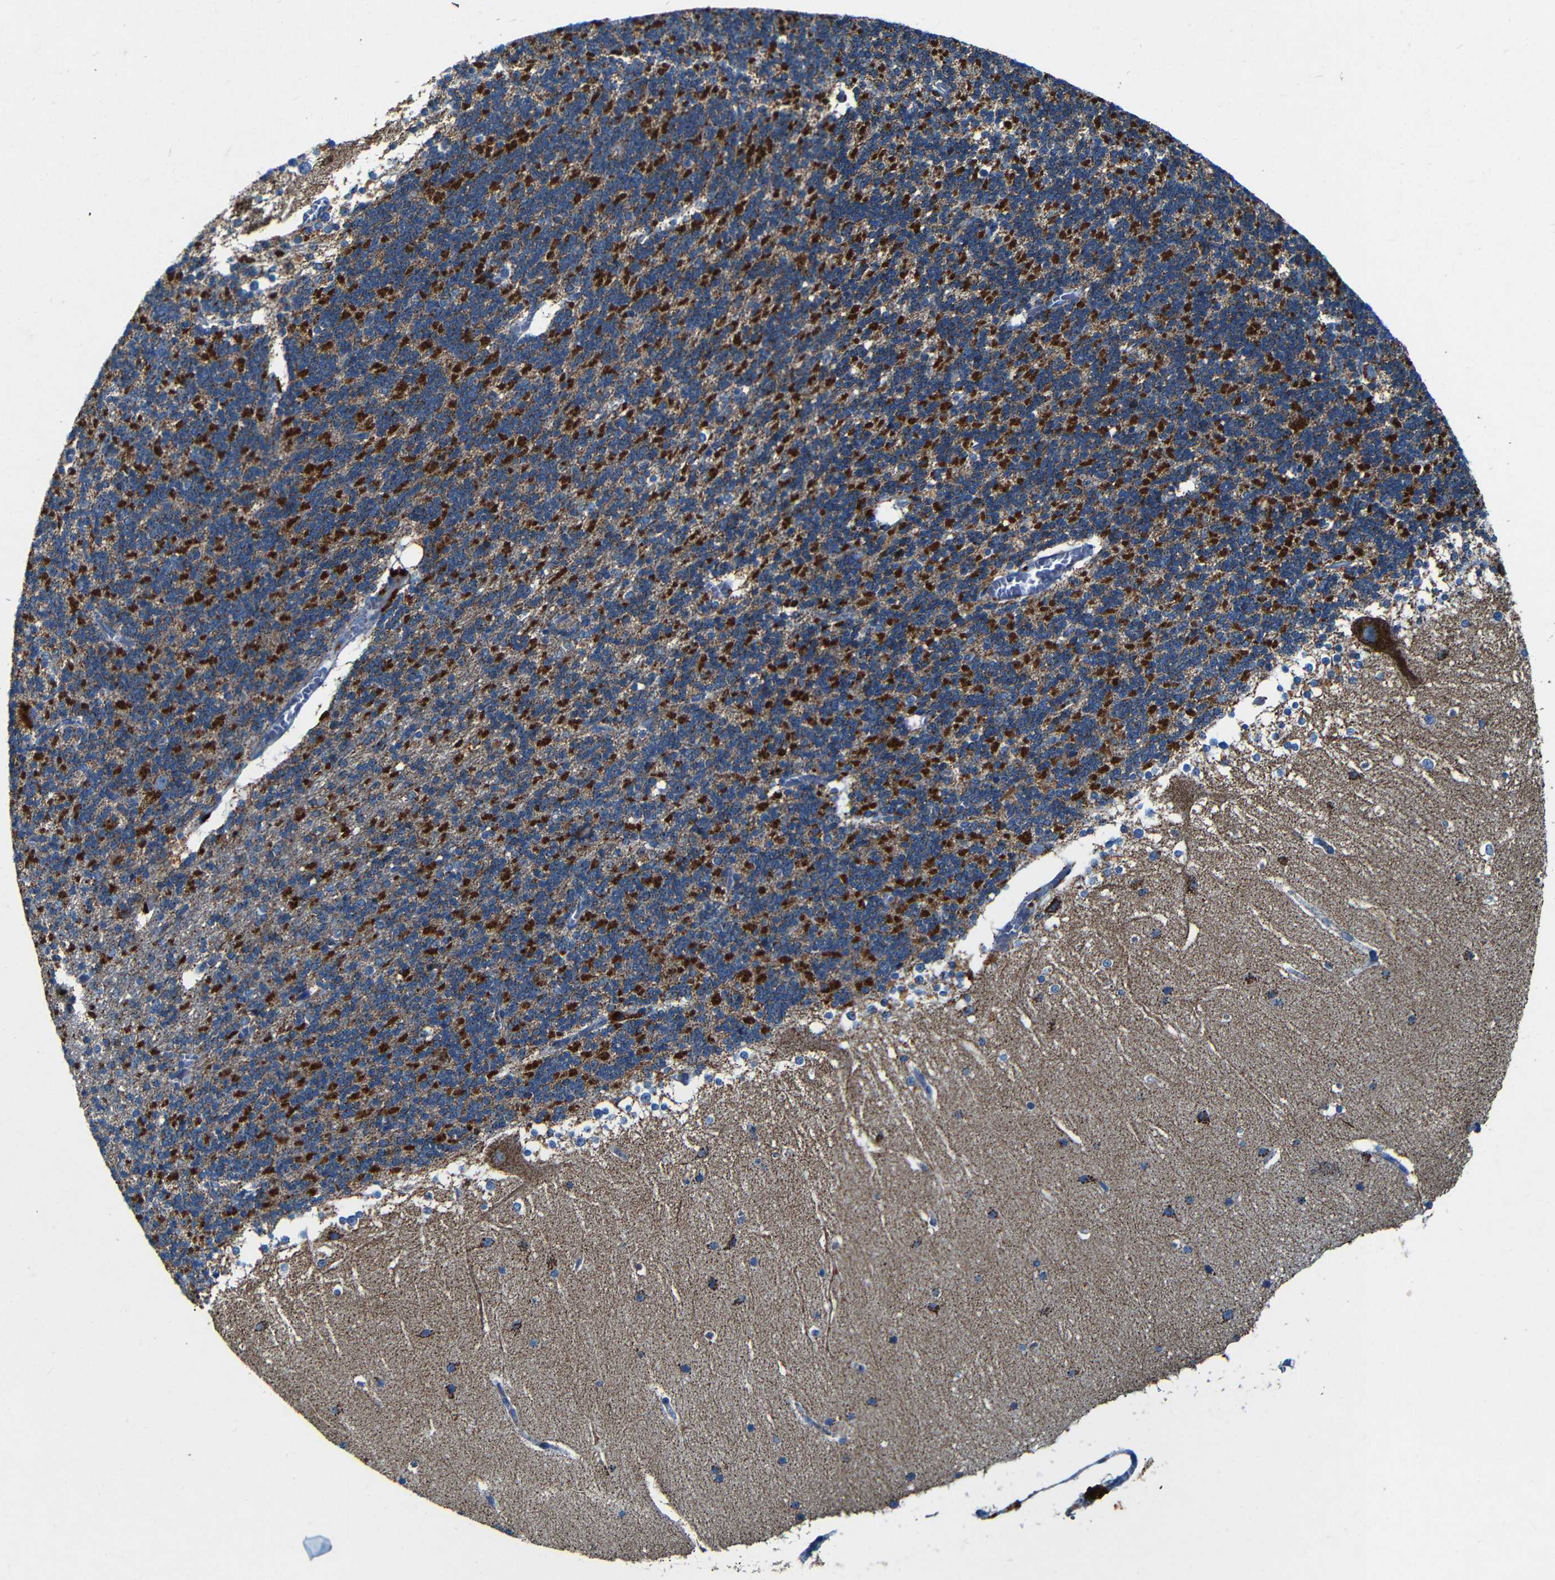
{"staining": {"intensity": "strong", "quantity": "25%-75%", "location": "cytoplasmic/membranous"}, "tissue": "cerebellum", "cell_type": "Cells in granular layer", "image_type": "normal", "snomed": [{"axis": "morphology", "description": "Normal tissue, NOS"}, {"axis": "topography", "description": "Cerebellum"}], "caption": "Immunohistochemistry micrograph of benign cerebellum: cerebellum stained using immunohistochemistry shows high levels of strong protein expression localized specifically in the cytoplasmic/membranous of cells in granular layer, appearing as a cytoplasmic/membranous brown color.", "gene": "WSCD2", "patient": {"sex": "female", "age": 19}}